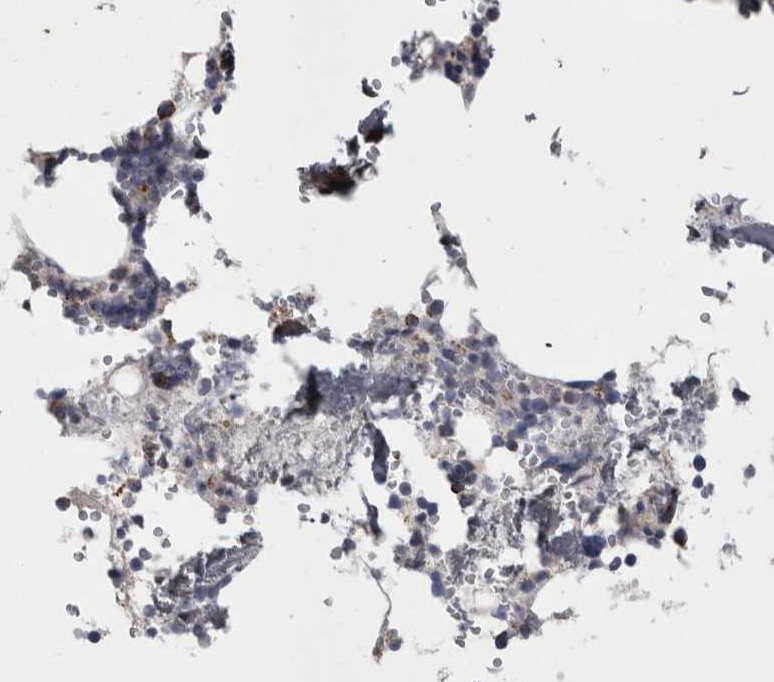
{"staining": {"intensity": "weak", "quantity": "<25%", "location": "cytoplasmic/membranous"}, "tissue": "bone marrow", "cell_type": "Hematopoietic cells", "image_type": "normal", "snomed": [{"axis": "morphology", "description": "Normal tissue, NOS"}, {"axis": "topography", "description": "Bone marrow"}], "caption": "IHC photomicrograph of unremarkable human bone marrow stained for a protein (brown), which shows no expression in hematopoietic cells. (DAB immunohistochemistry visualized using brightfield microscopy, high magnification).", "gene": "MDH2", "patient": {"sex": "male", "age": 70}}